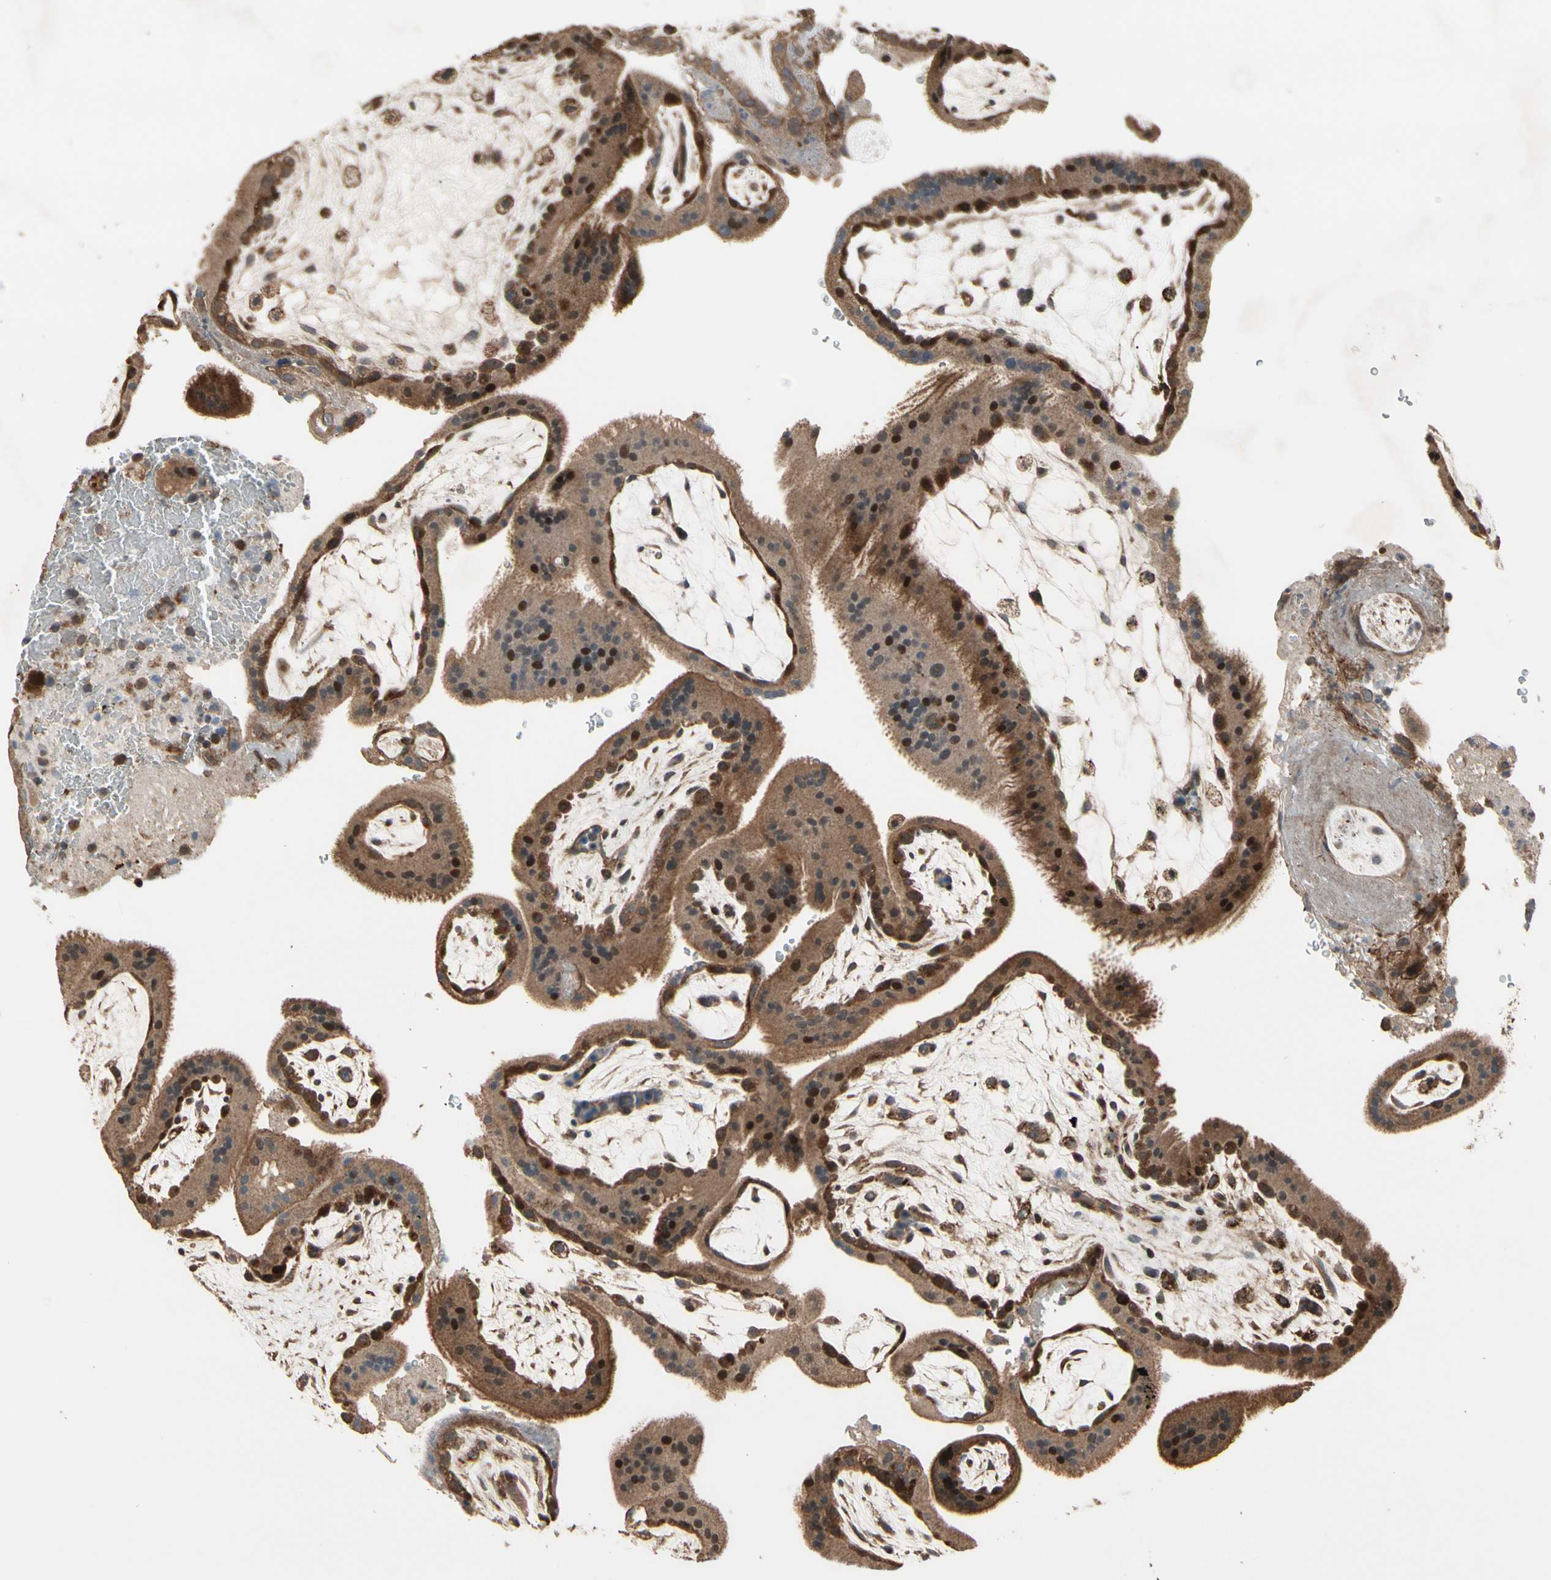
{"staining": {"intensity": "moderate", "quantity": ">75%", "location": "cytoplasmic/membranous,nuclear"}, "tissue": "placenta", "cell_type": "Trophoblastic cells", "image_type": "normal", "snomed": [{"axis": "morphology", "description": "Normal tissue, NOS"}, {"axis": "topography", "description": "Placenta"}], "caption": "High-power microscopy captured an immunohistochemistry (IHC) histopathology image of normal placenta, revealing moderate cytoplasmic/membranous,nuclear positivity in about >75% of trophoblastic cells. (Brightfield microscopy of DAB IHC at high magnification).", "gene": "CSF1R", "patient": {"sex": "female", "age": 19}}